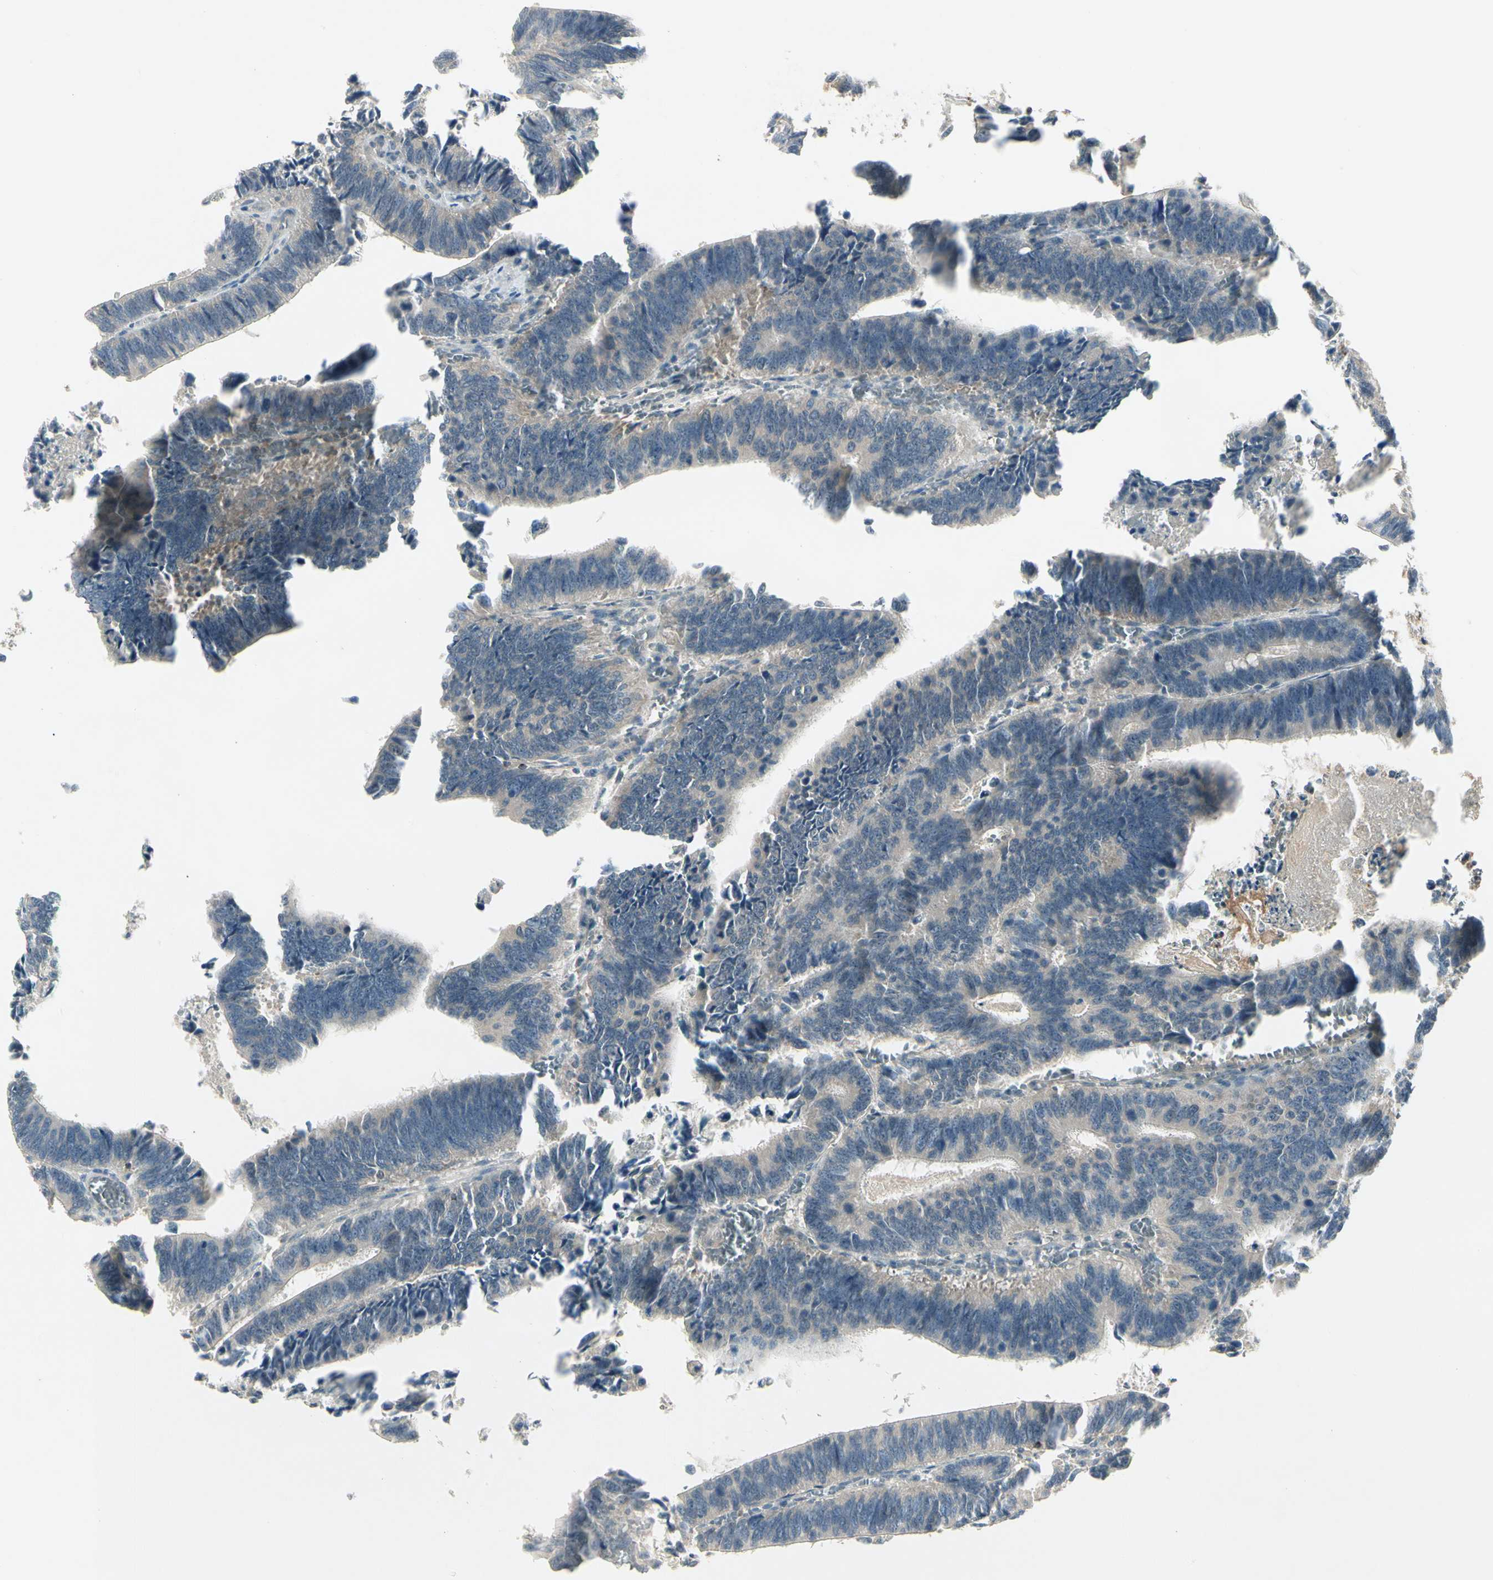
{"staining": {"intensity": "negative", "quantity": "none", "location": "none"}, "tissue": "colorectal cancer", "cell_type": "Tumor cells", "image_type": "cancer", "snomed": [{"axis": "morphology", "description": "Adenocarcinoma, NOS"}, {"axis": "topography", "description": "Colon"}], "caption": "This is an immunohistochemistry histopathology image of human adenocarcinoma (colorectal). There is no expression in tumor cells.", "gene": "CCL4", "patient": {"sex": "male", "age": 72}}